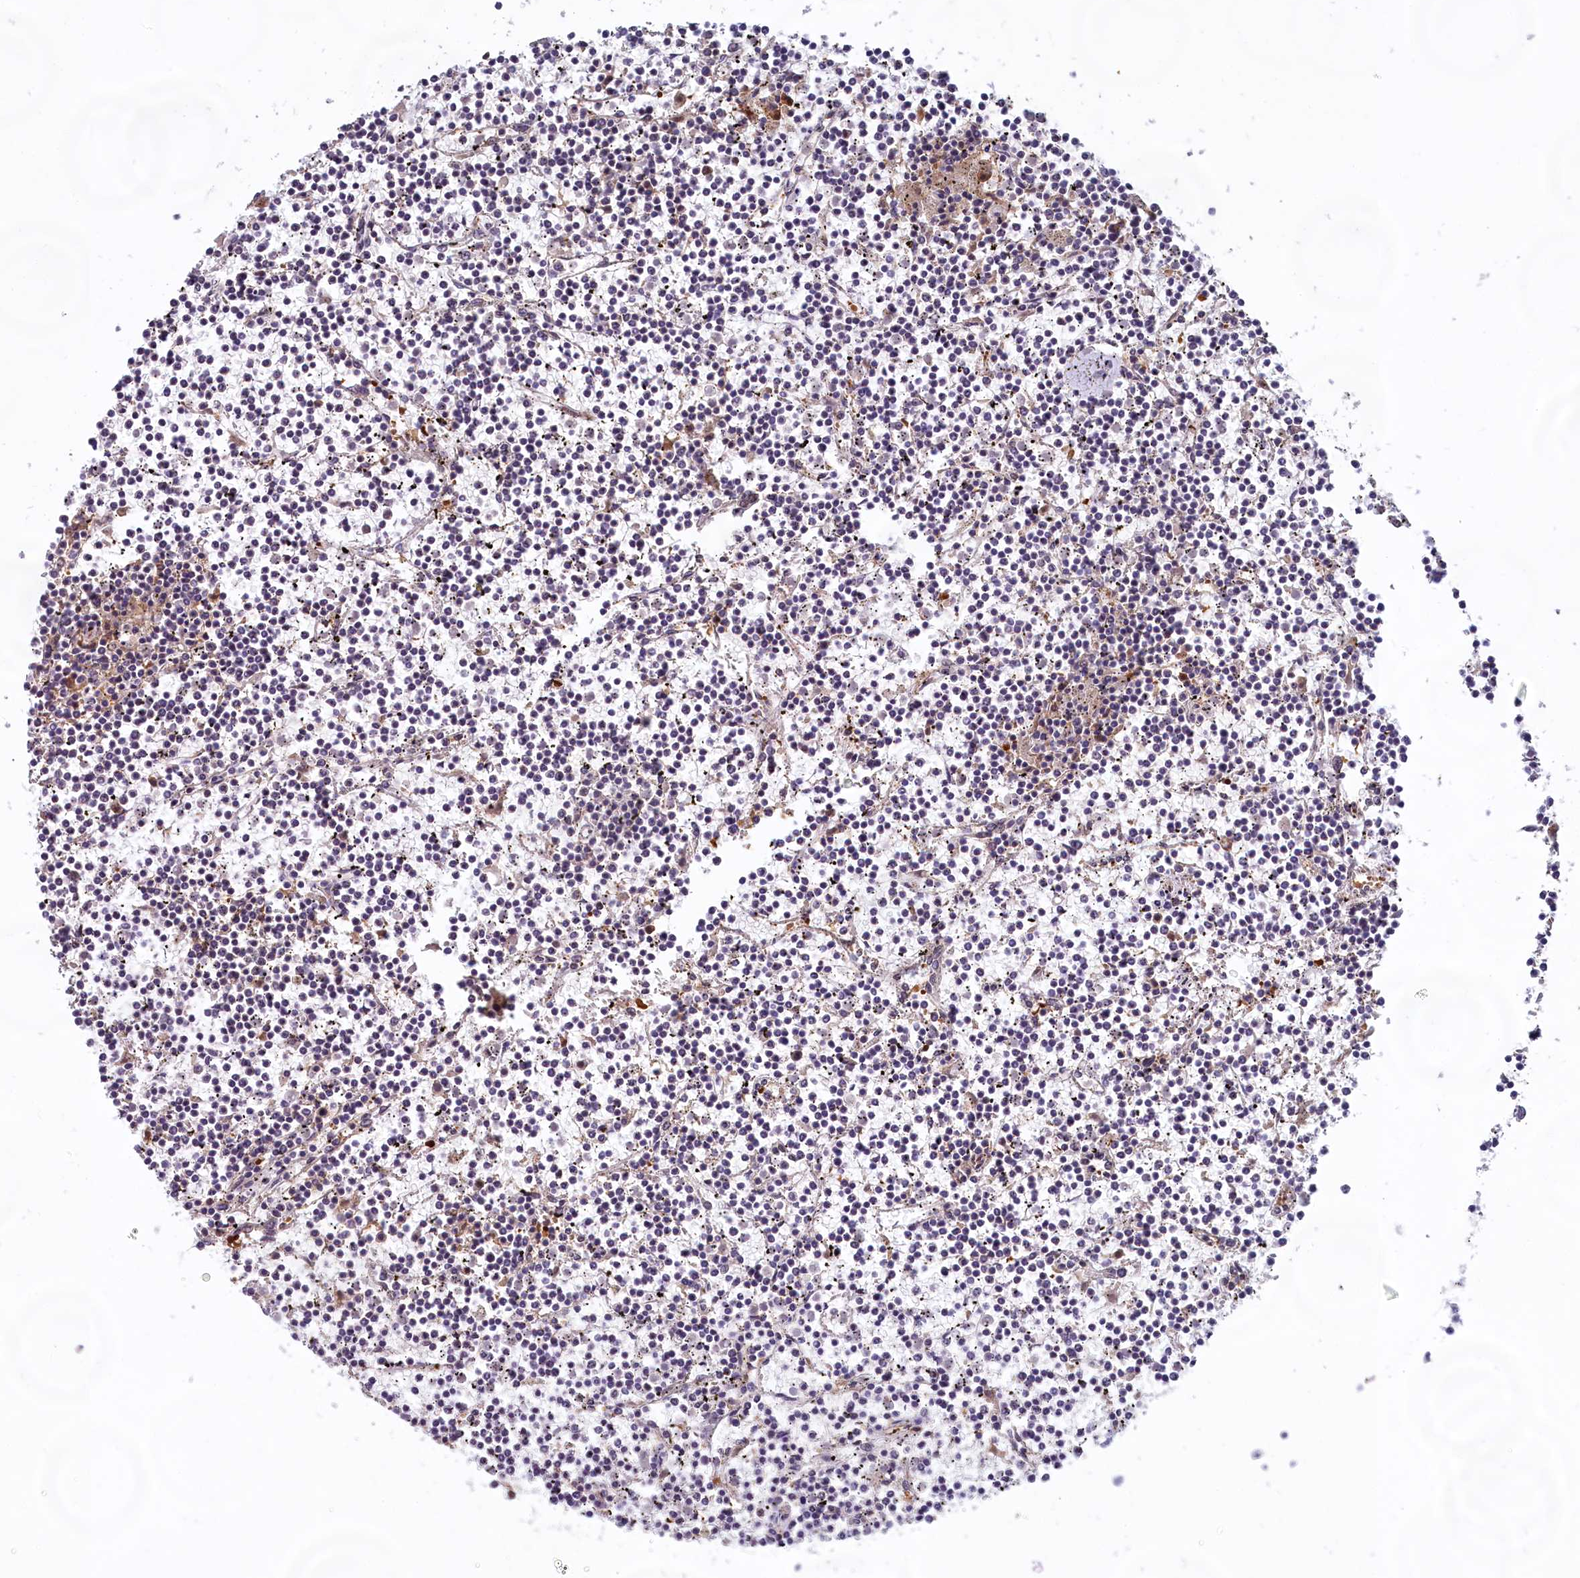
{"staining": {"intensity": "negative", "quantity": "none", "location": "none"}, "tissue": "lymphoma", "cell_type": "Tumor cells", "image_type": "cancer", "snomed": [{"axis": "morphology", "description": "Malignant lymphoma, non-Hodgkin's type, Low grade"}, {"axis": "topography", "description": "Spleen"}], "caption": "Low-grade malignant lymphoma, non-Hodgkin's type was stained to show a protein in brown. There is no significant positivity in tumor cells. (DAB (3,3'-diaminobenzidine) IHC visualized using brightfield microscopy, high magnification).", "gene": "C1D", "patient": {"sex": "female", "age": 19}}